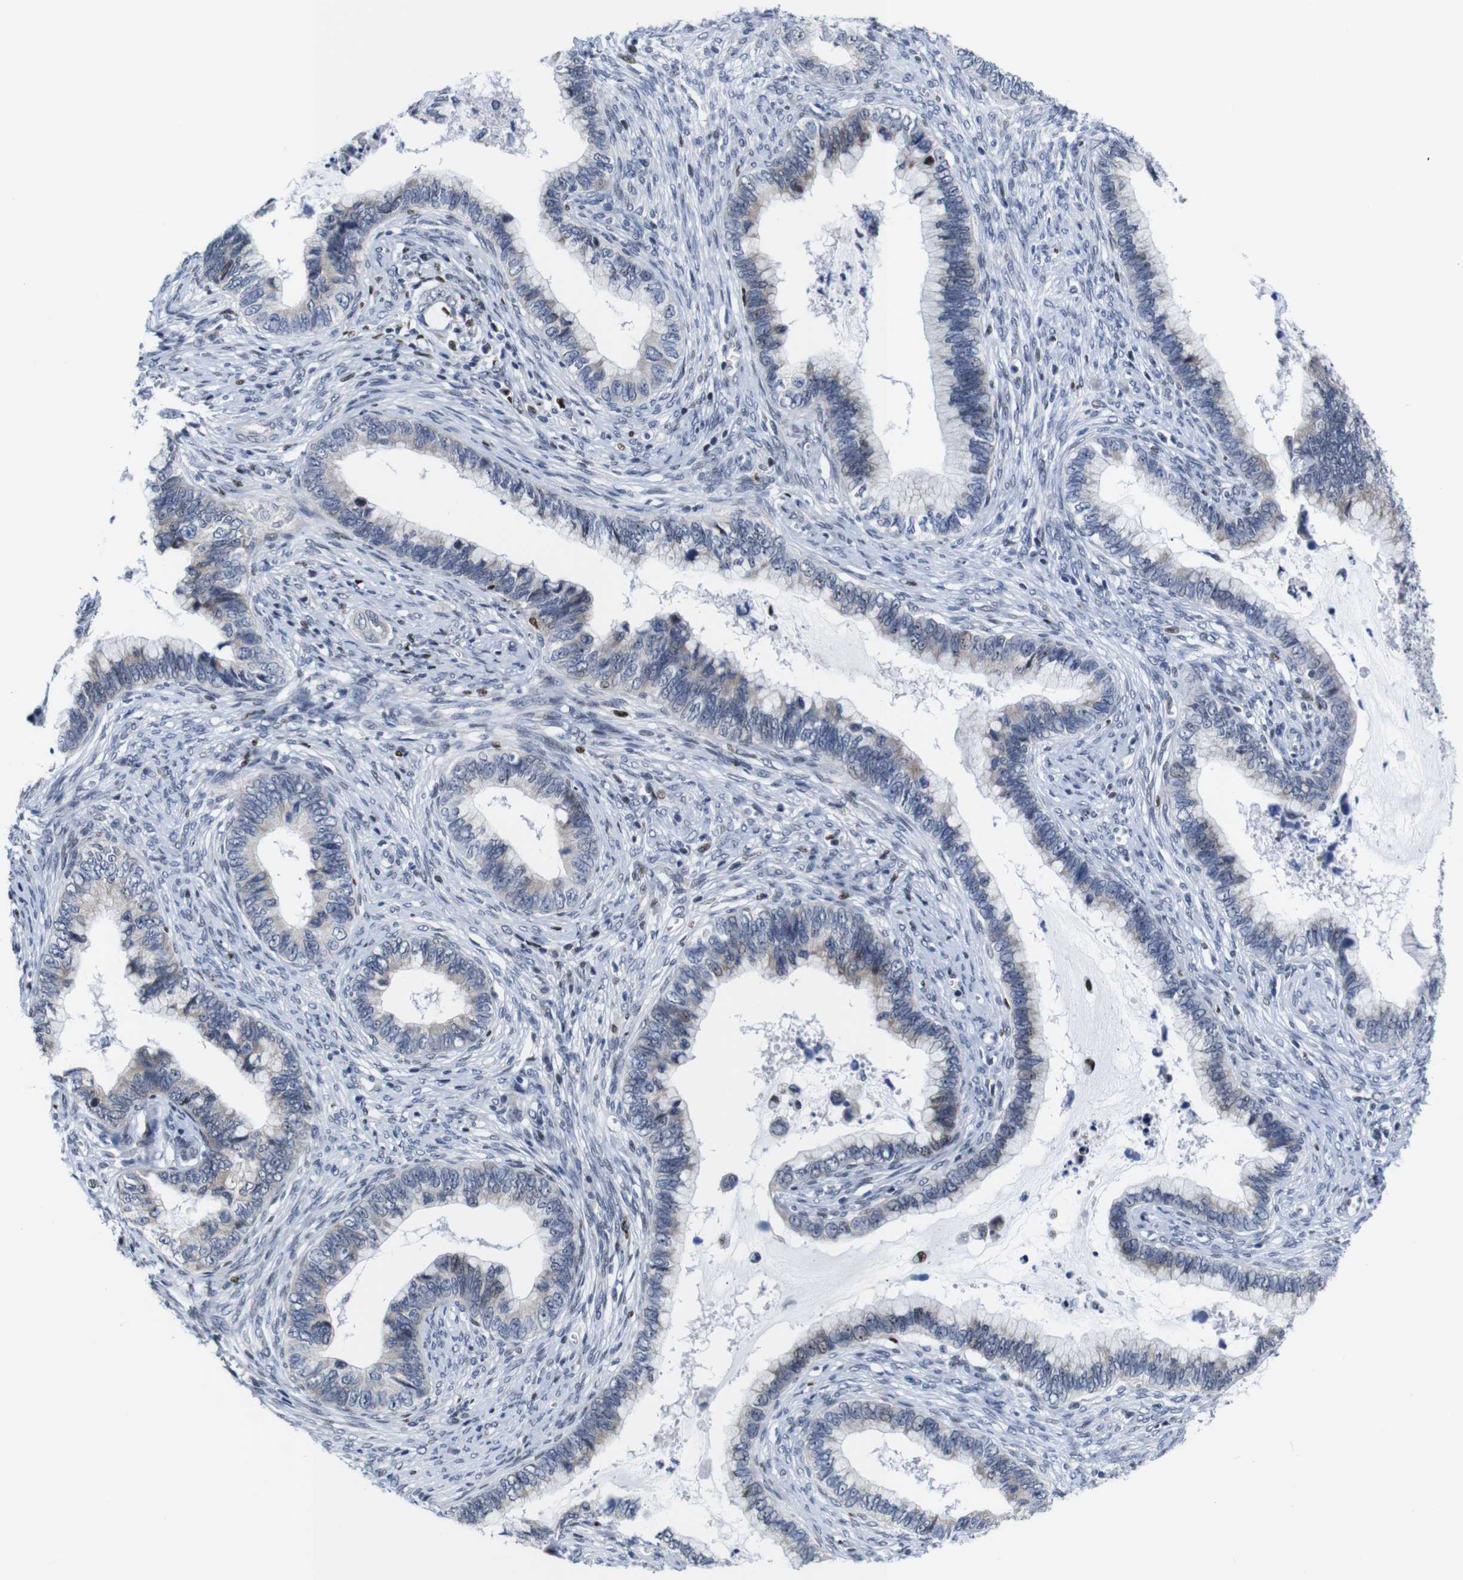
{"staining": {"intensity": "weak", "quantity": "<25%", "location": "cytoplasmic/membranous"}, "tissue": "cervical cancer", "cell_type": "Tumor cells", "image_type": "cancer", "snomed": [{"axis": "morphology", "description": "Adenocarcinoma, NOS"}, {"axis": "topography", "description": "Cervix"}], "caption": "IHC of cervical cancer (adenocarcinoma) displays no expression in tumor cells.", "gene": "GATA6", "patient": {"sex": "female", "age": 44}}